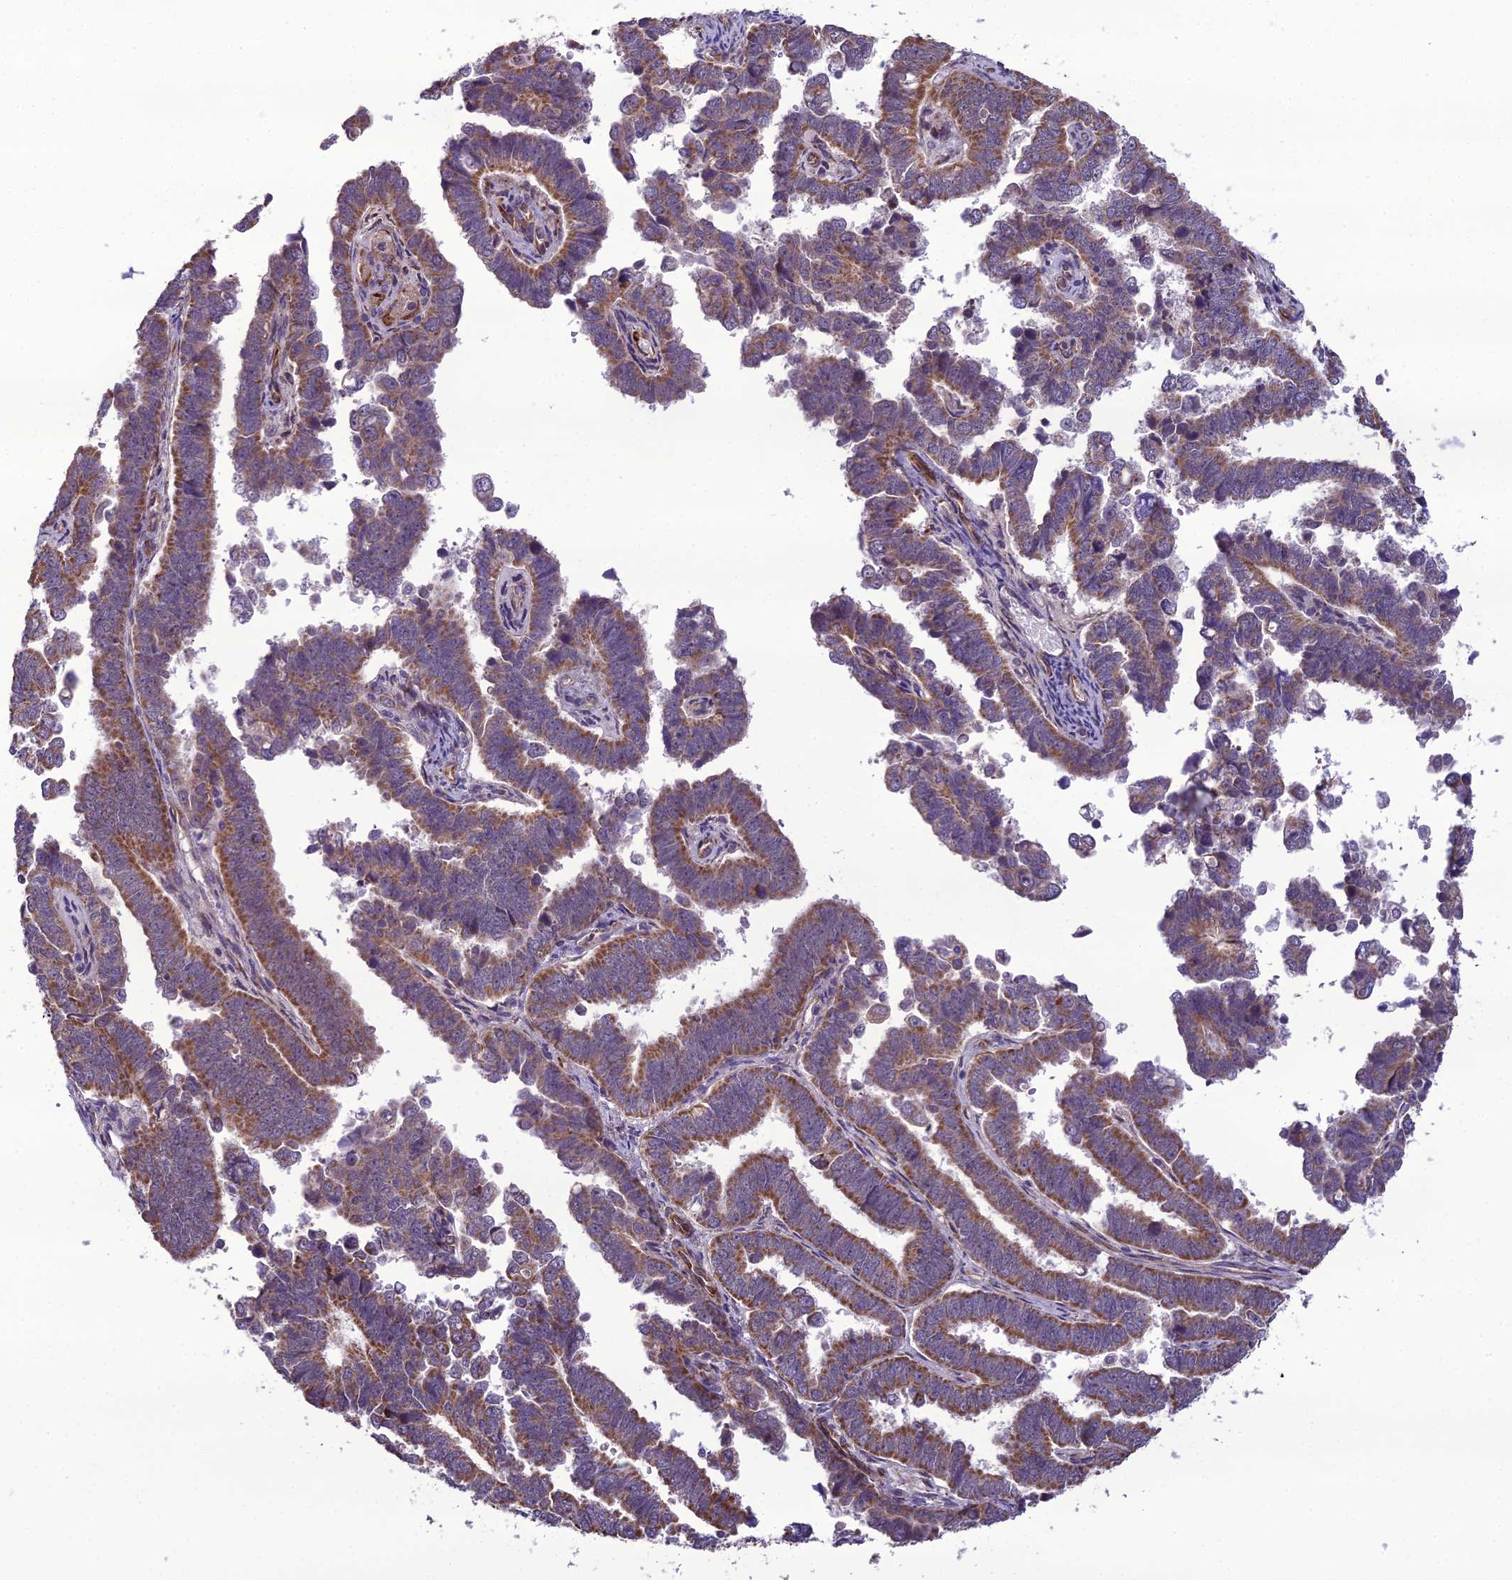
{"staining": {"intensity": "strong", "quantity": ">75%", "location": "cytoplasmic/membranous"}, "tissue": "endometrial cancer", "cell_type": "Tumor cells", "image_type": "cancer", "snomed": [{"axis": "morphology", "description": "Adenocarcinoma, NOS"}, {"axis": "topography", "description": "Endometrium"}], "caption": "A brown stain shows strong cytoplasmic/membranous positivity of a protein in endometrial cancer tumor cells.", "gene": "NODAL", "patient": {"sex": "female", "age": 75}}